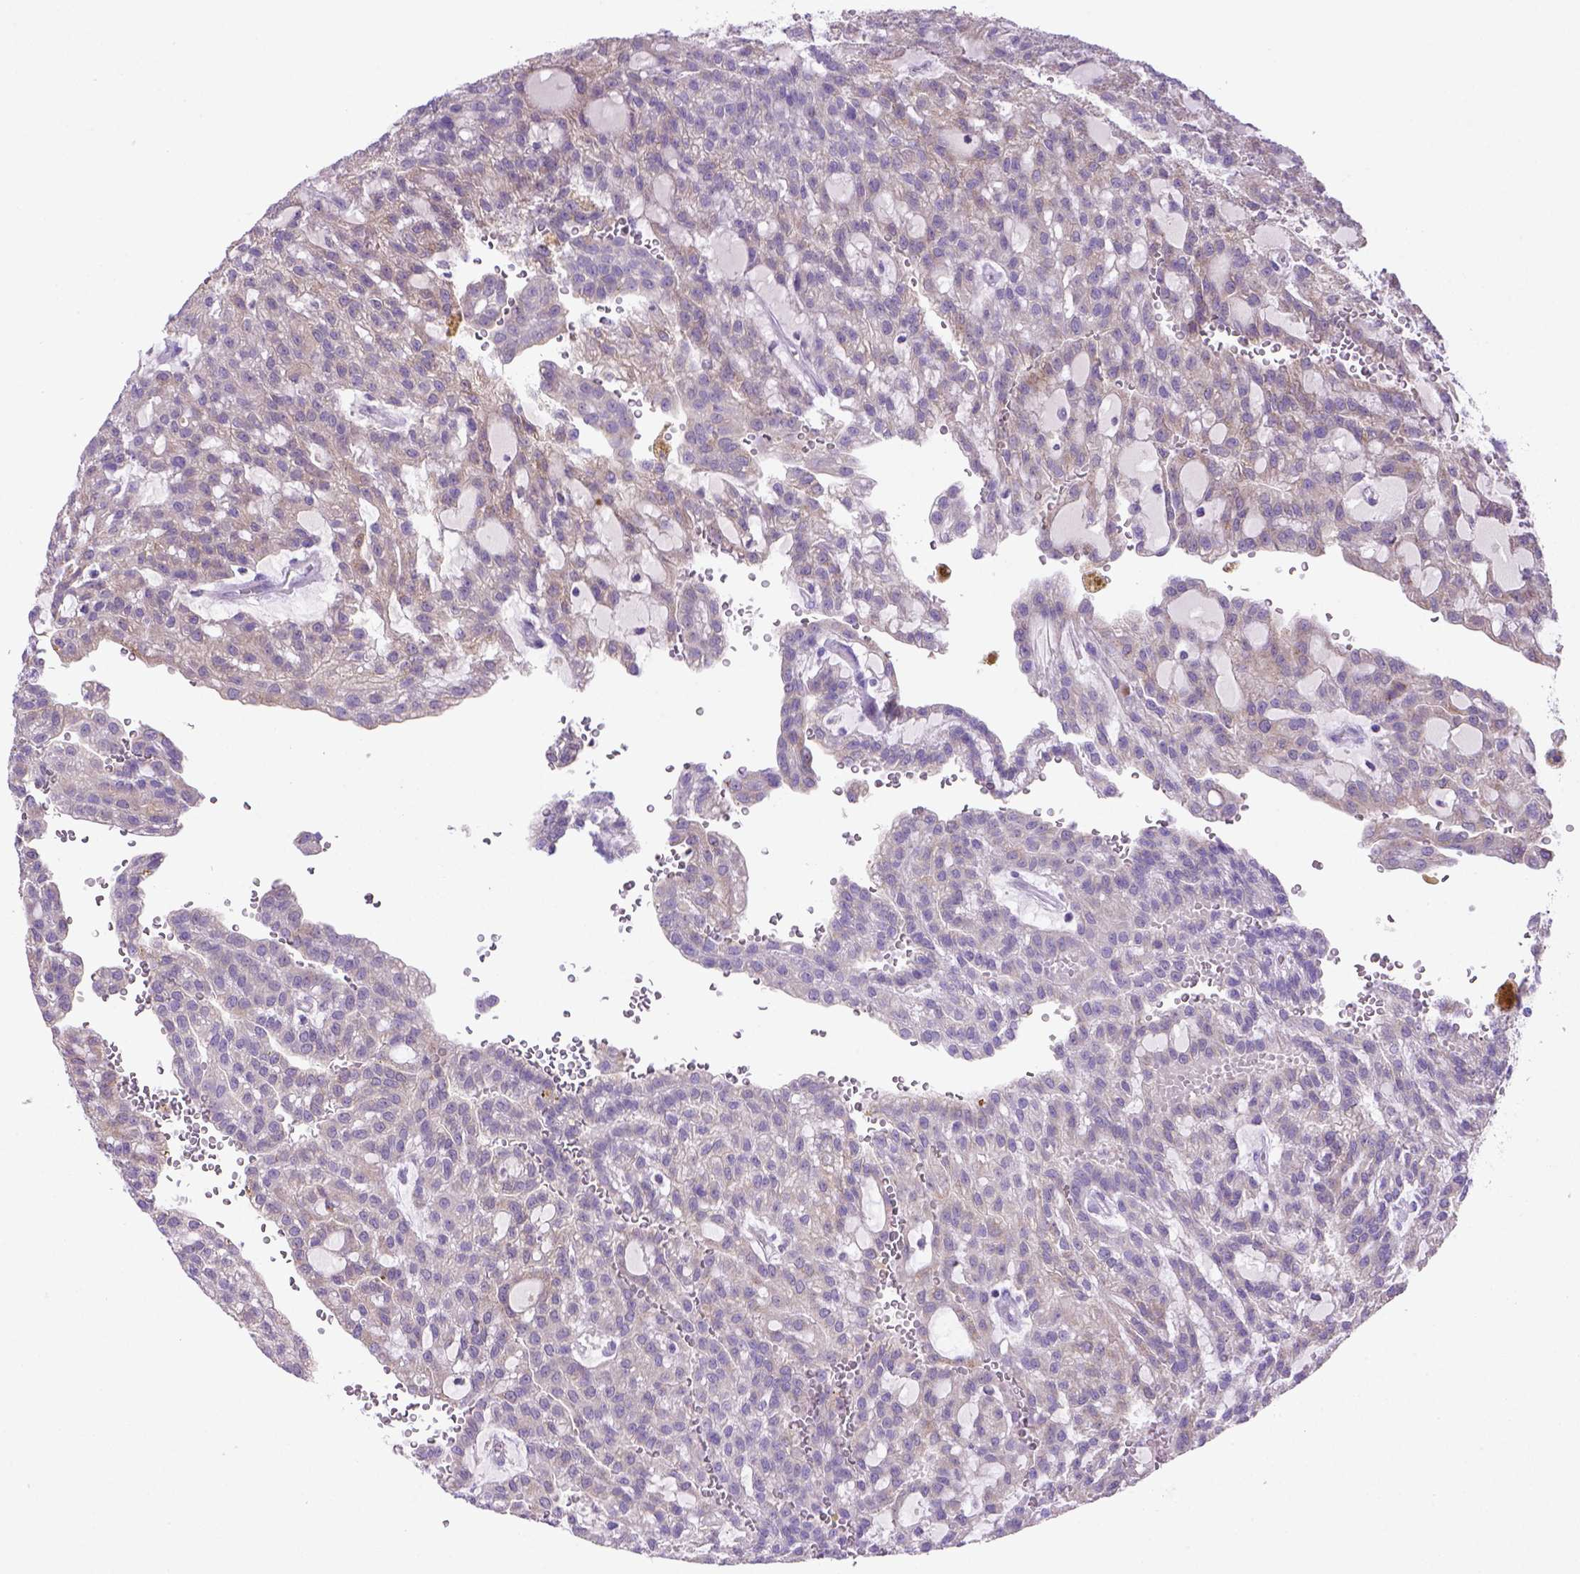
{"staining": {"intensity": "weak", "quantity": "25%-75%", "location": "cytoplasmic/membranous"}, "tissue": "renal cancer", "cell_type": "Tumor cells", "image_type": "cancer", "snomed": [{"axis": "morphology", "description": "Adenocarcinoma, NOS"}, {"axis": "topography", "description": "Kidney"}], "caption": "Renal adenocarcinoma stained for a protein shows weak cytoplasmic/membranous positivity in tumor cells.", "gene": "SIRPD", "patient": {"sex": "male", "age": 63}}